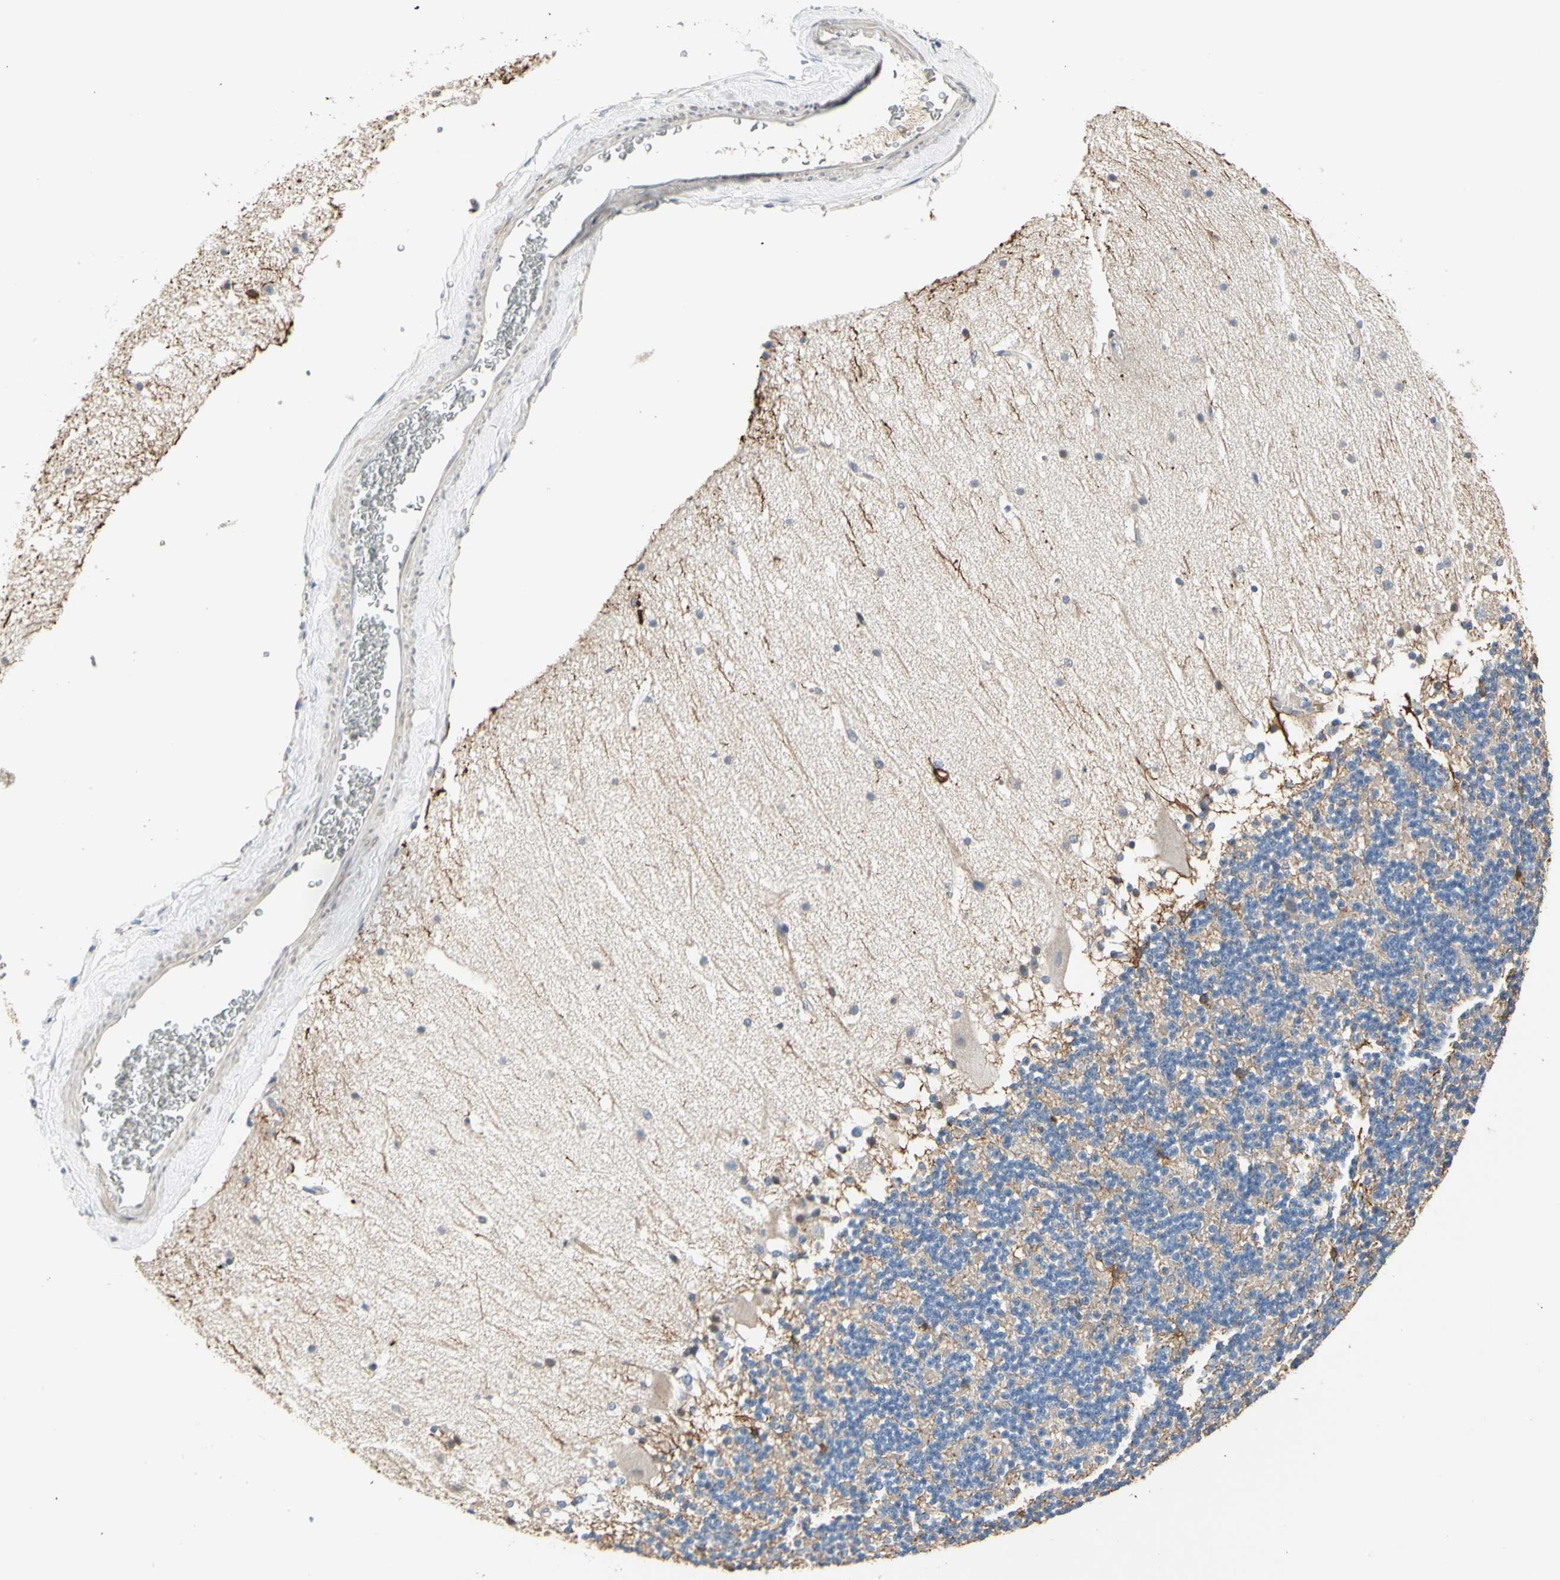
{"staining": {"intensity": "weak", "quantity": "<25%", "location": "cytoplasmic/membranous"}, "tissue": "cerebellum", "cell_type": "Cells in granular layer", "image_type": "normal", "snomed": [{"axis": "morphology", "description": "Normal tissue, NOS"}, {"axis": "topography", "description": "Cerebellum"}], "caption": "Immunohistochemical staining of unremarkable cerebellum demonstrates no significant positivity in cells in granular layer. Nuclei are stained in blue.", "gene": "GPR153", "patient": {"sex": "female", "age": 19}}